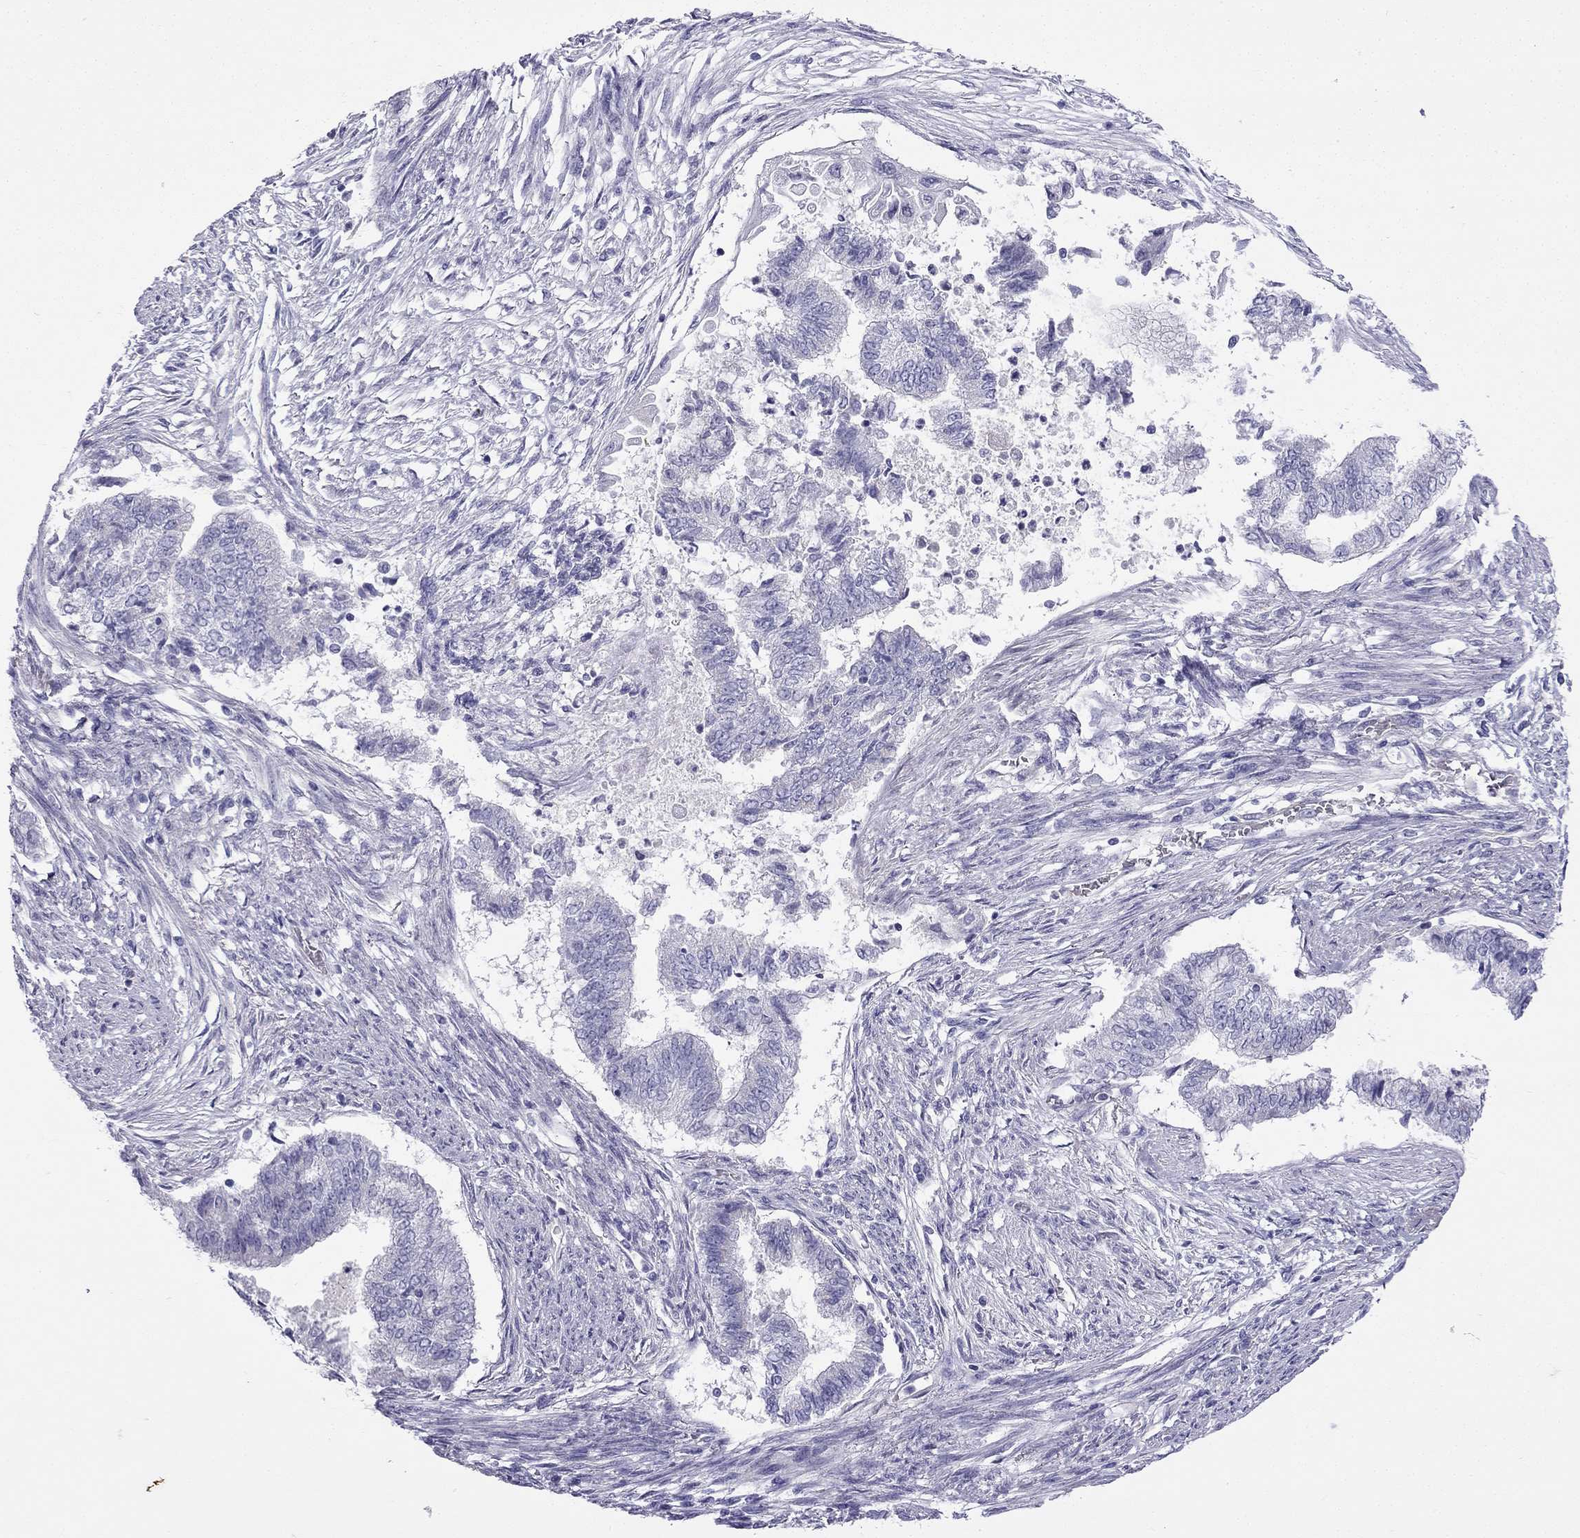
{"staining": {"intensity": "negative", "quantity": "none", "location": "none"}, "tissue": "endometrial cancer", "cell_type": "Tumor cells", "image_type": "cancer", "snomed": [{"axis": "morphology", "description": "Adenocarcinoma, NOS"}, {"axis": "topography", "description": "Endometrium"}], "caption": "Endometrial cancer stained for a protein using immunohistochemistry exhibits no staining tumor cells.", "gene": "GJA8", "patient": {"sex": "female", "age": 65}}